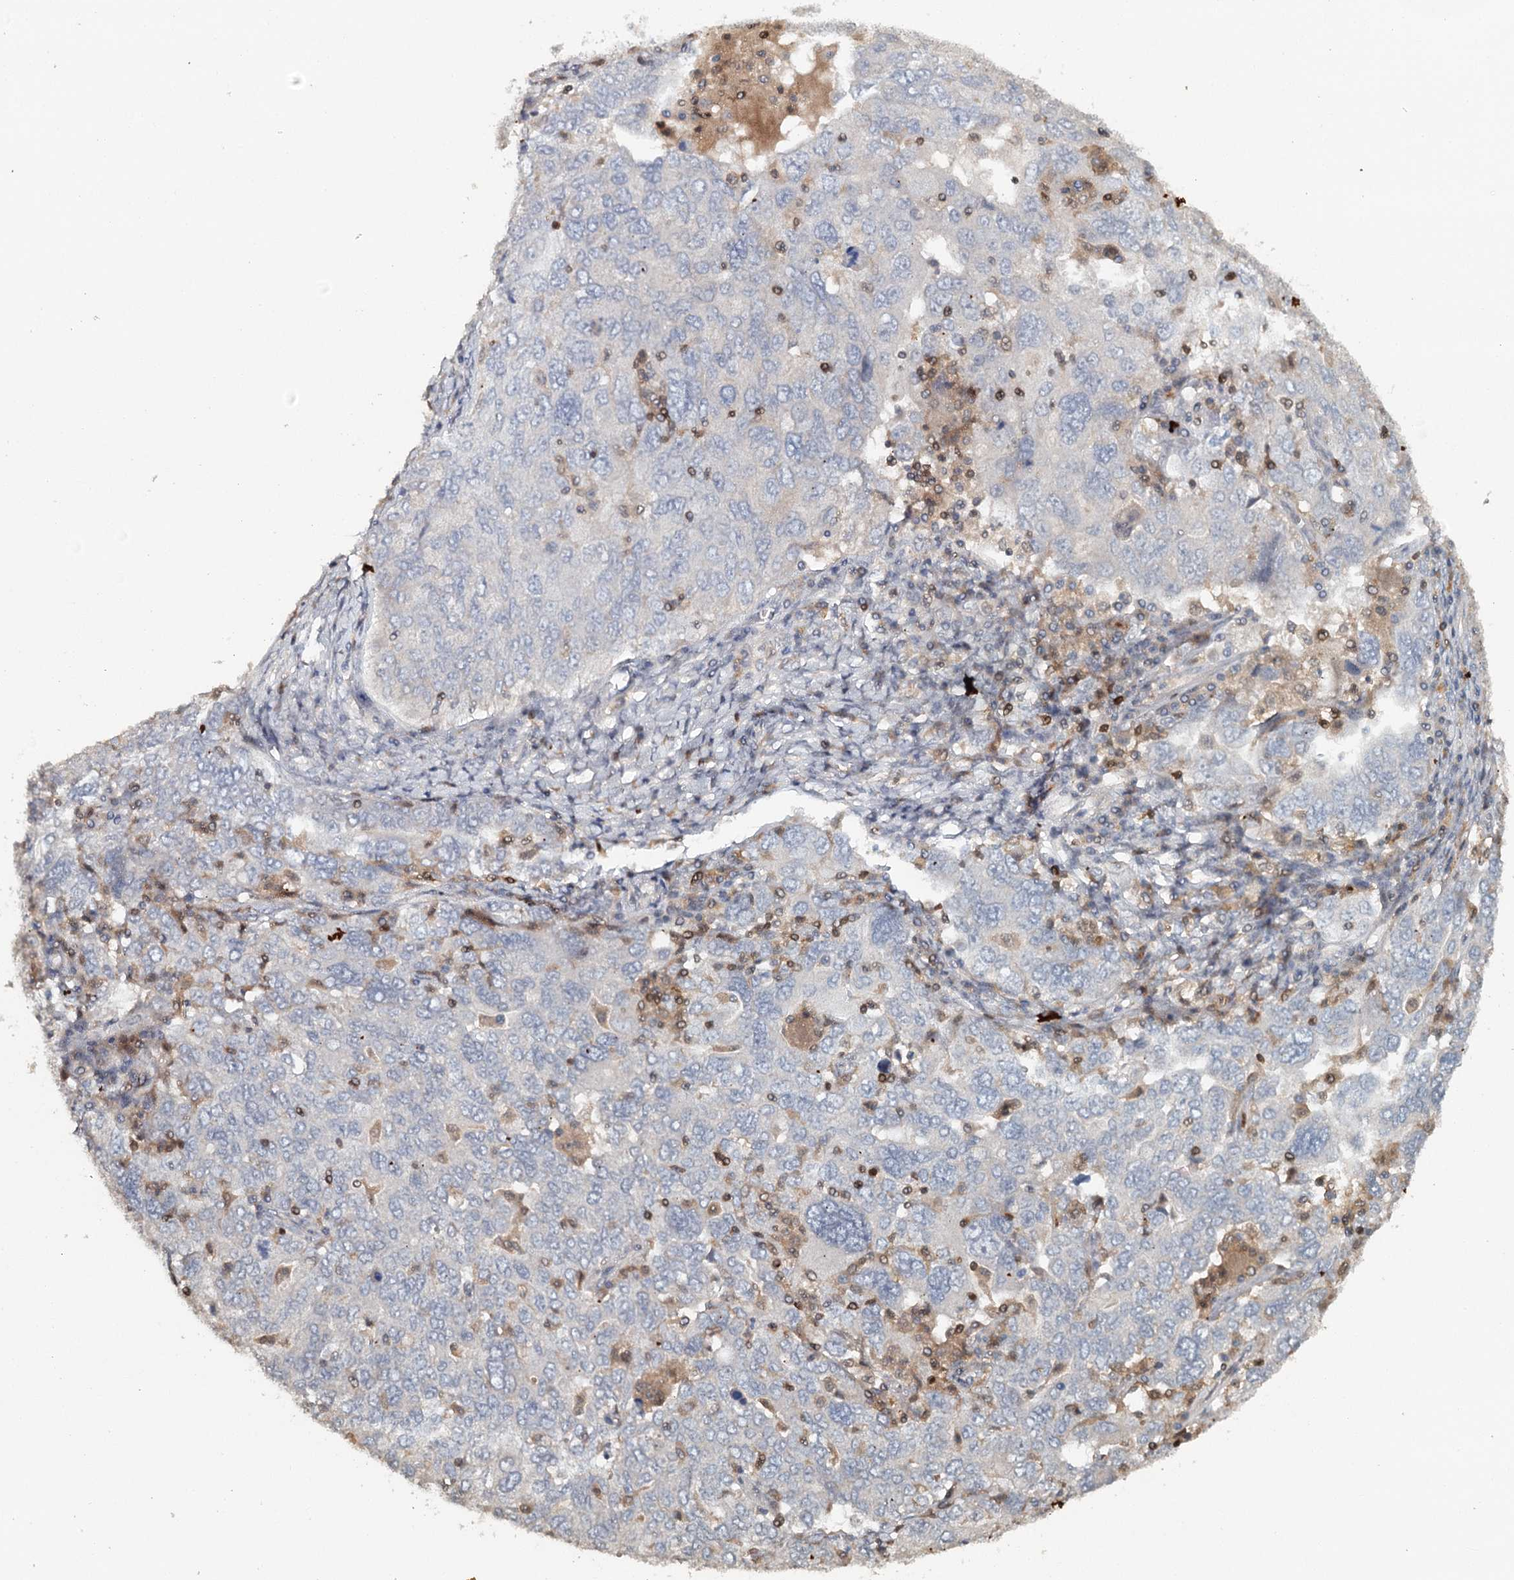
{"staining": {"intensity": "negative", "quantity": "none", "location": "none"}, "tissue": "ovarian cancer", "cell_type": "Tumor cells", "image_type": "cancer", "snomed": [{"axis": "morphology", "description": "Carcinoma, endometroid"}, {"axis": "topography", "description": "Ovary"}], "caption": "Histopathology image shows no protein expression in tumor cells of endometroid carcinoma (ovarian) tissue.", "gene": "SLC41A2", "patient": {"sex": "female", "age": 62}}